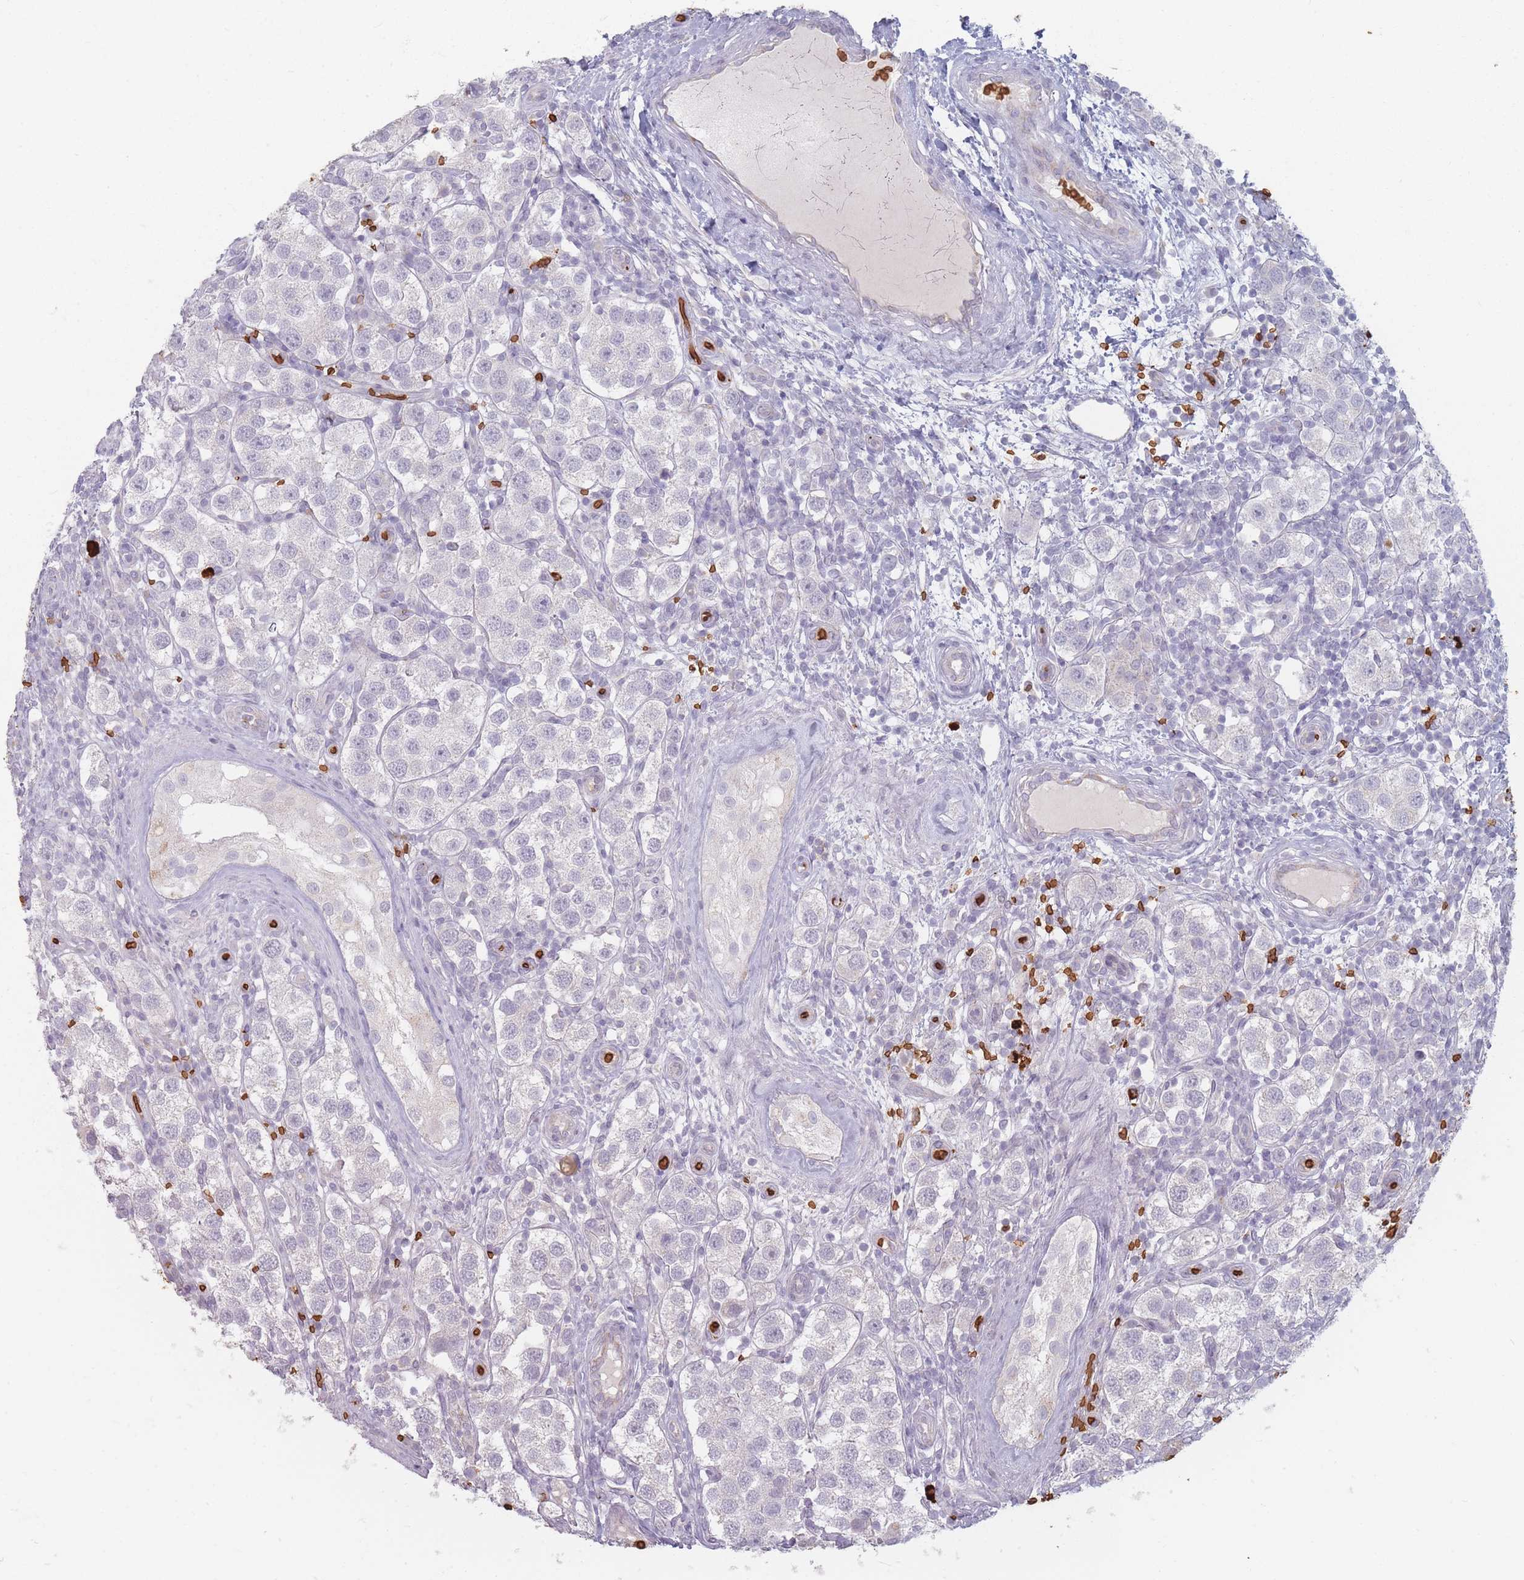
{"staining": {"intensity": "negative", "quantity": "none", "location": "none"}, "tissue": "testis cancer", "cell_type": "Tumor cells", "image_type": "cancer", "snomed": [{"axis": "morphology", "description": "Seminoma, NOS"}, {"axis": "topography", "description": "Testis"}], "caption": "Protein analysis of testis seminoma reveals no significant expression in tumor cells.", "gene": "SLC2A6", "patient": {"sex": "male", "age": 37}}